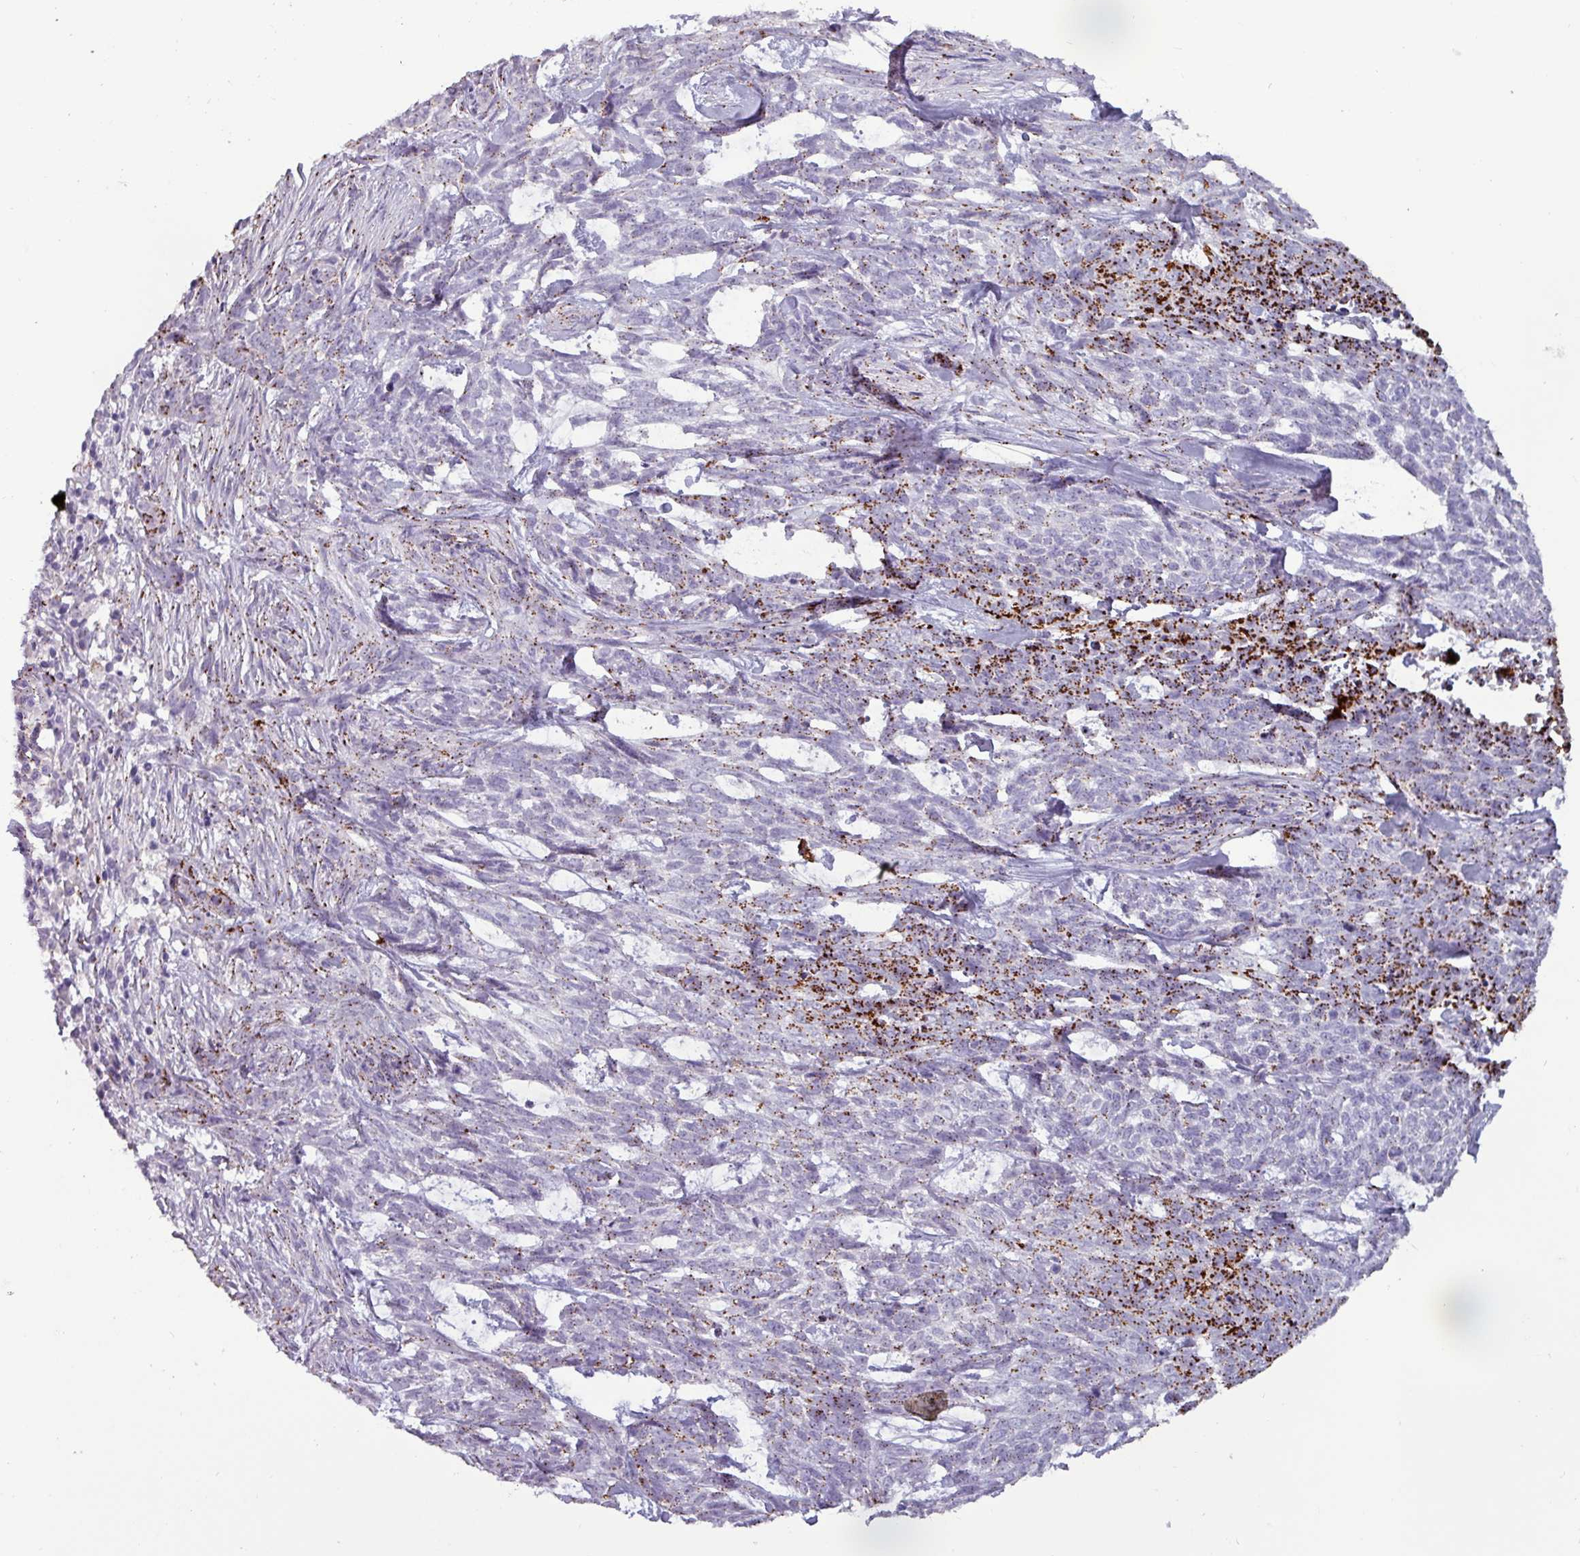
{"staining": {"intensity": "strong", "quantity": "<25%", "location": "cytoplasmic/membranous"}, "tissue": "skin cancer", "cell_type": "Tumor cells", "image_type": "cancer", "snomed": [{"axis": "morphology", "description": "Basal cell carcinoma"}, {"axis": "topography", "description": "Skin"}], "caption": "Immunohistochemical staining of human skin cancer (basal cell carcinoma) reveals medium levels of strong cytoplasmic/membranous protein expression in approximately <25% of tumor cells.", "gene": "PLIN2", "patient": {"sex": "female", "age": 93}}